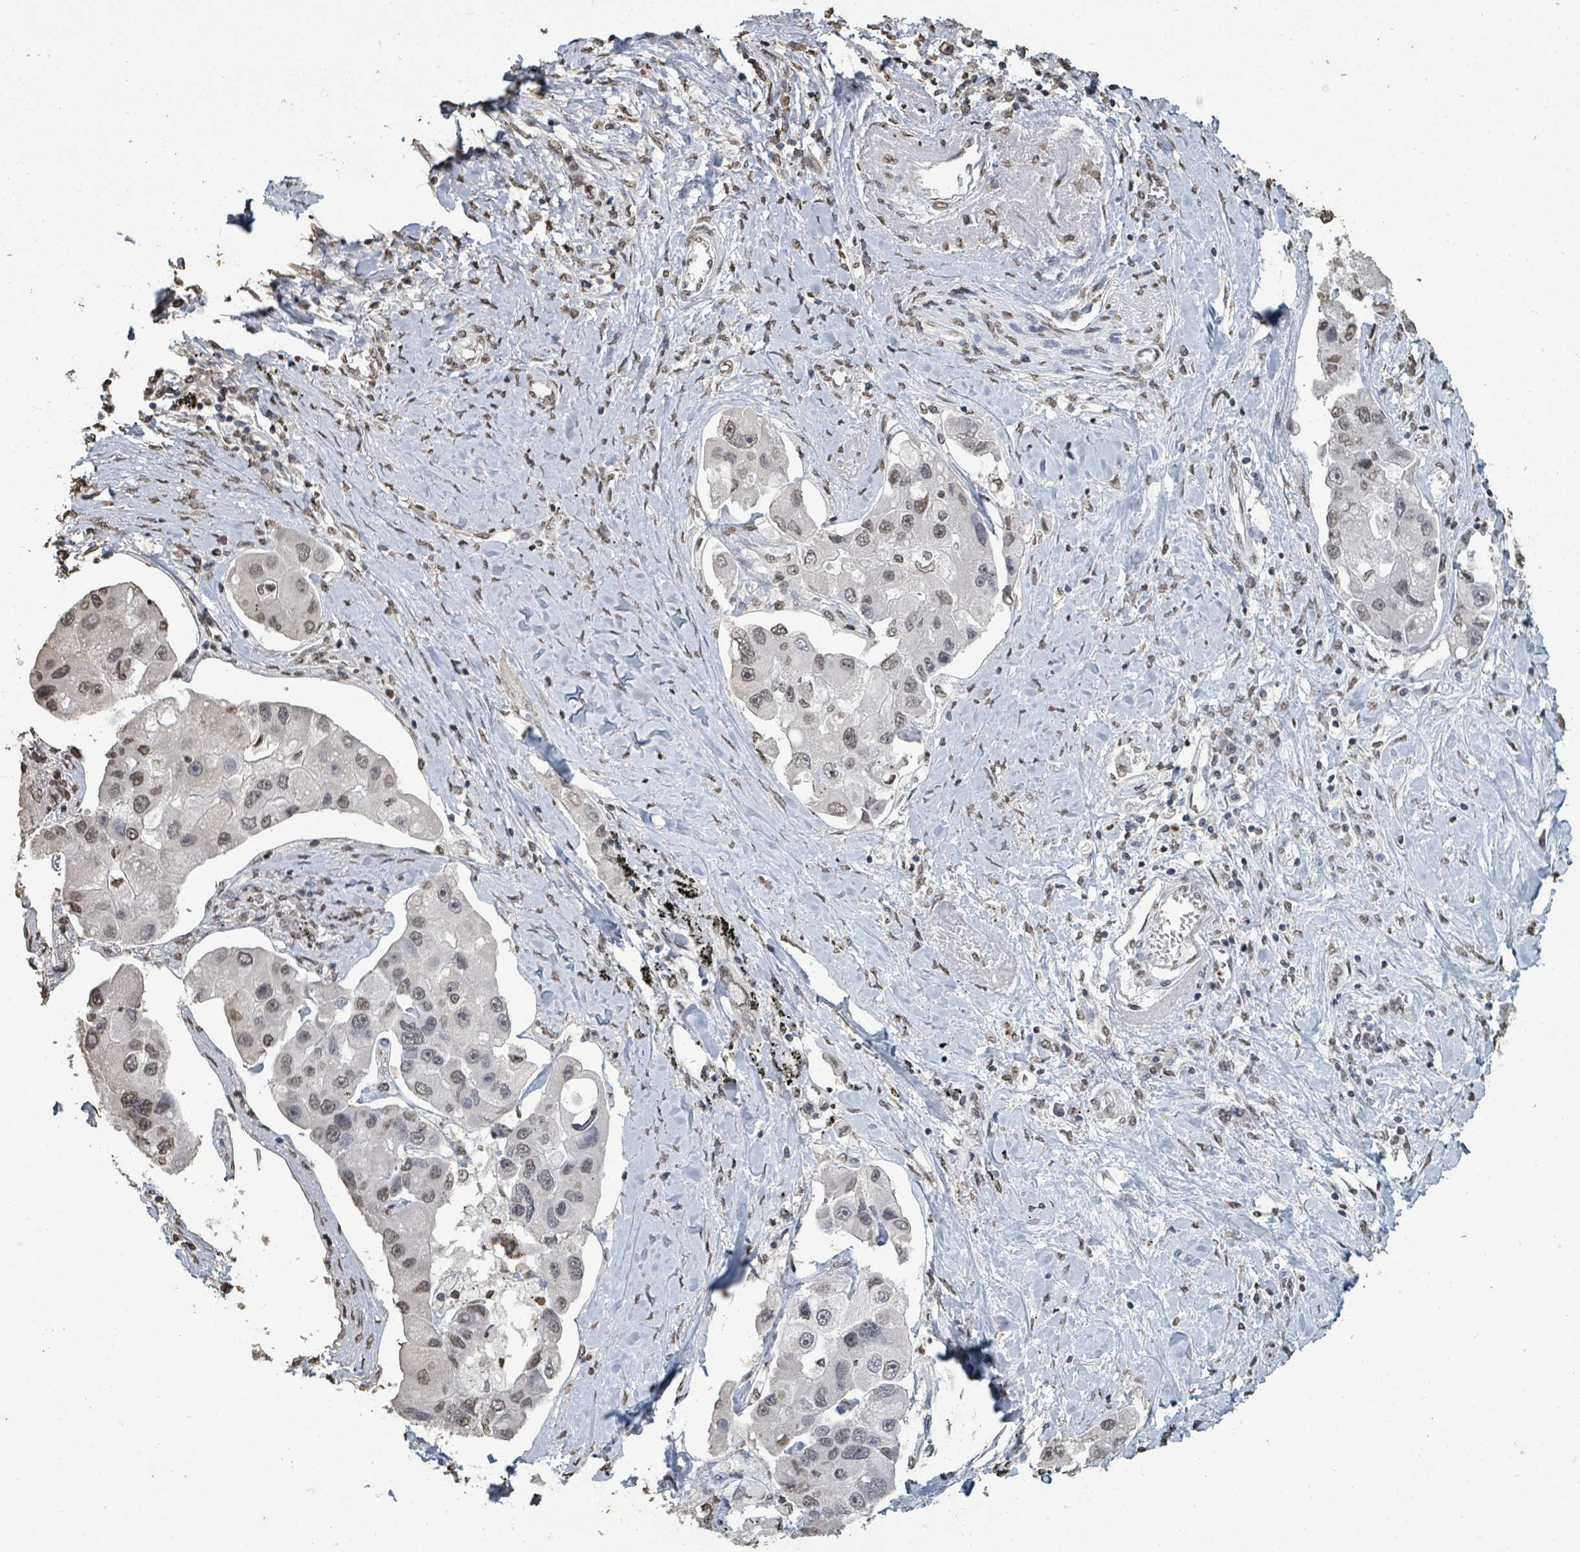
{"staining": {"intensity": "weak", "quantity": "25%-75%", "location": "nuclear"}, "tissue": "lung cancer", "cell_type": "Tumor cells", "image_type": "cancer", "snomed": [{"axis": "morphology", "description": "Adenocarcinoma, NOS"}, {"axis": "topography", "description": "Lung"}], "caption": "A low amount of weak nuclear expression is present in about 25%-75% of tumor cells in lung cancer (adenocarcinoma) tissue.", "gene": "MRPS12", "patient": {"sex": "female", "age": 54}}